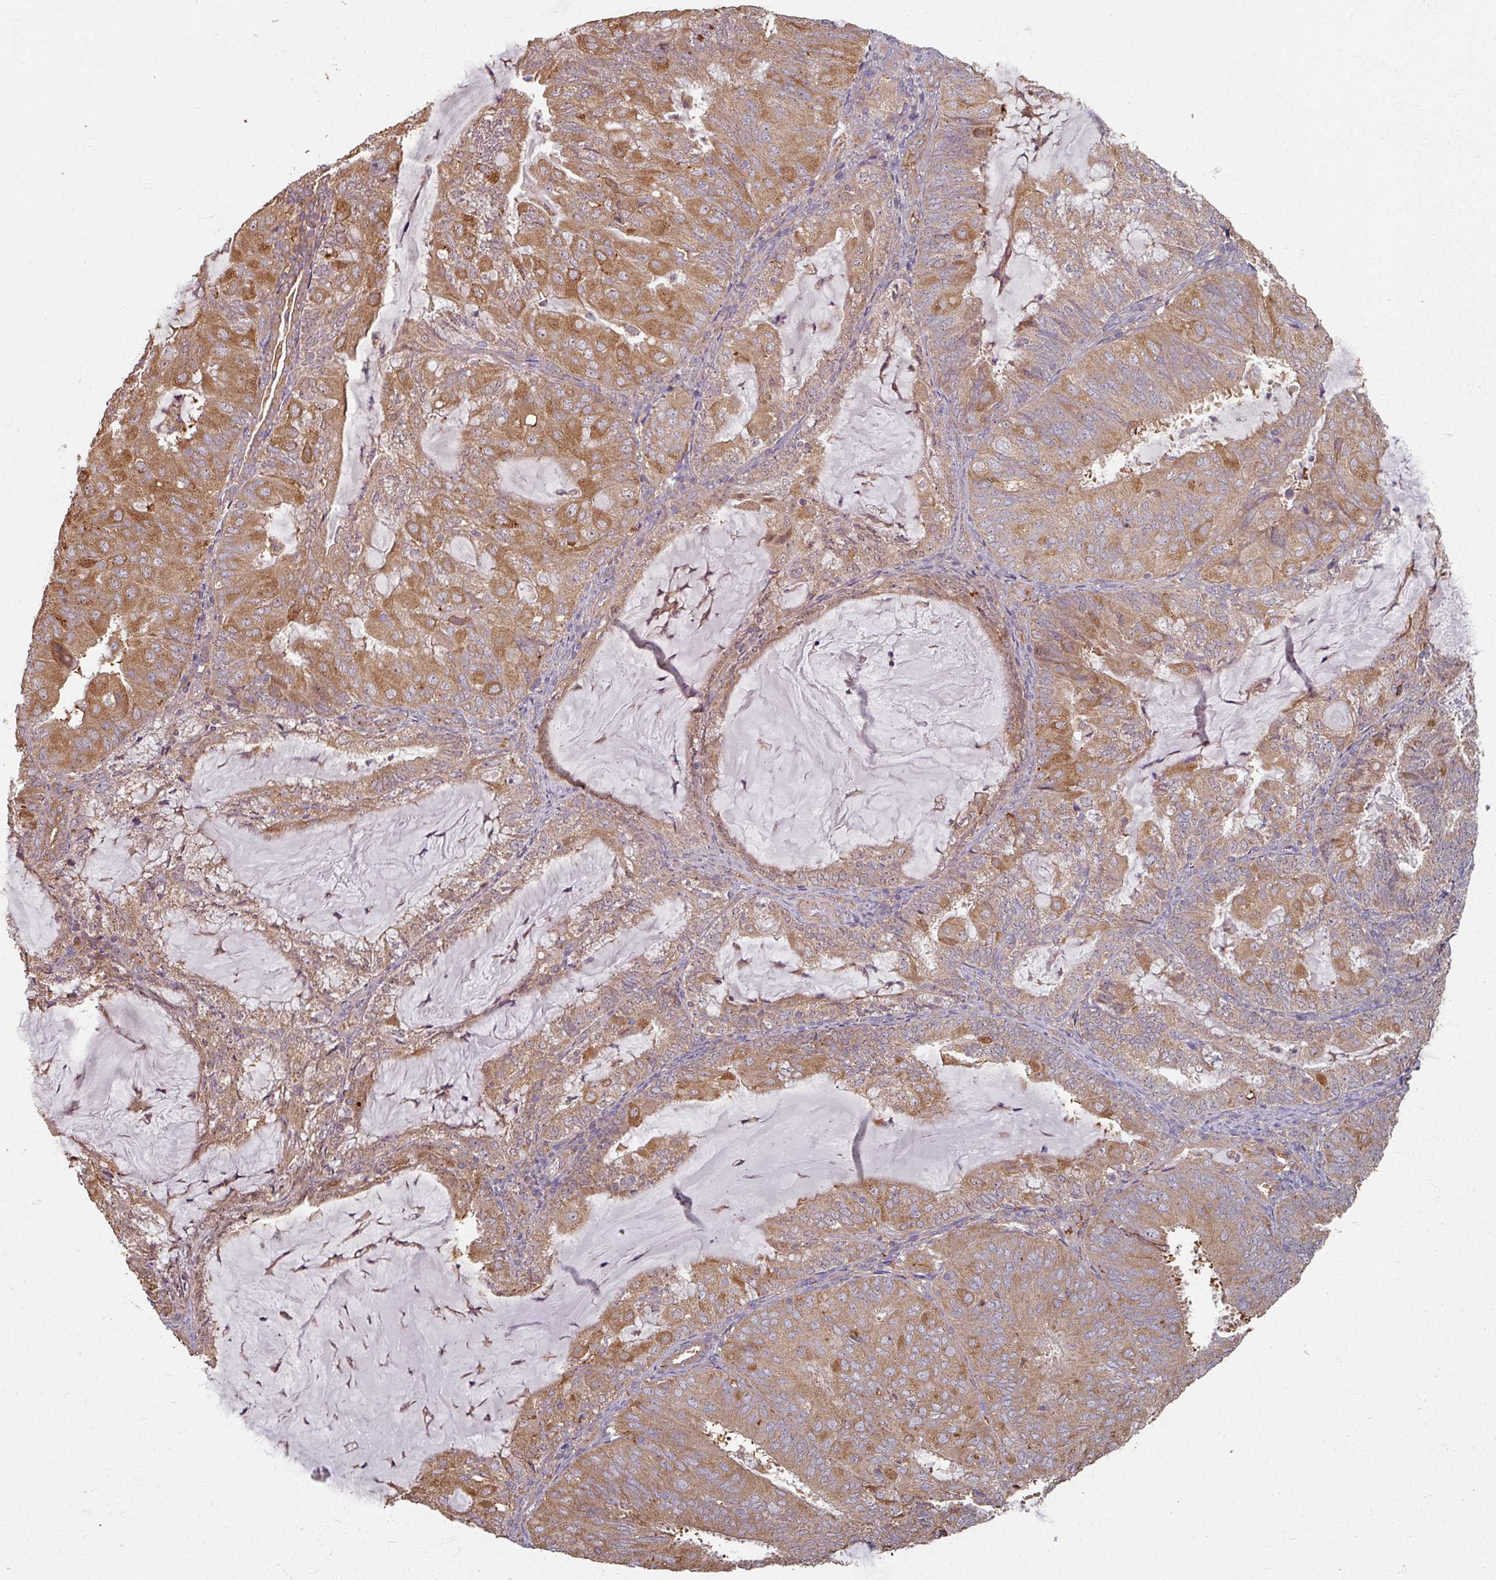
{"staining": {"intensity": "moderate", "quantity": ">75%", "location": "cytoplasmic/membranous"}, "tissue": "endometrial cancer", "cell_type": "Tumor cells", "image_type": "cancer", "snomed": [{"axis": "morphology", "description": "Adenocarcinoma, NOS"}, {"axis": "topography", "description": "Endometrium"}], "caption": "Immunohistochemical staining of human adenocarcinoma (endometrial) displays medium levels of moderate cytoplasmic/membranous protein positivity in approximately >75% of tumor cells. (Brightfield microscopy of DAB IHC at high magnification).", "gene": "CCDC68", "patient": {"sex": "female", "age": 81}}